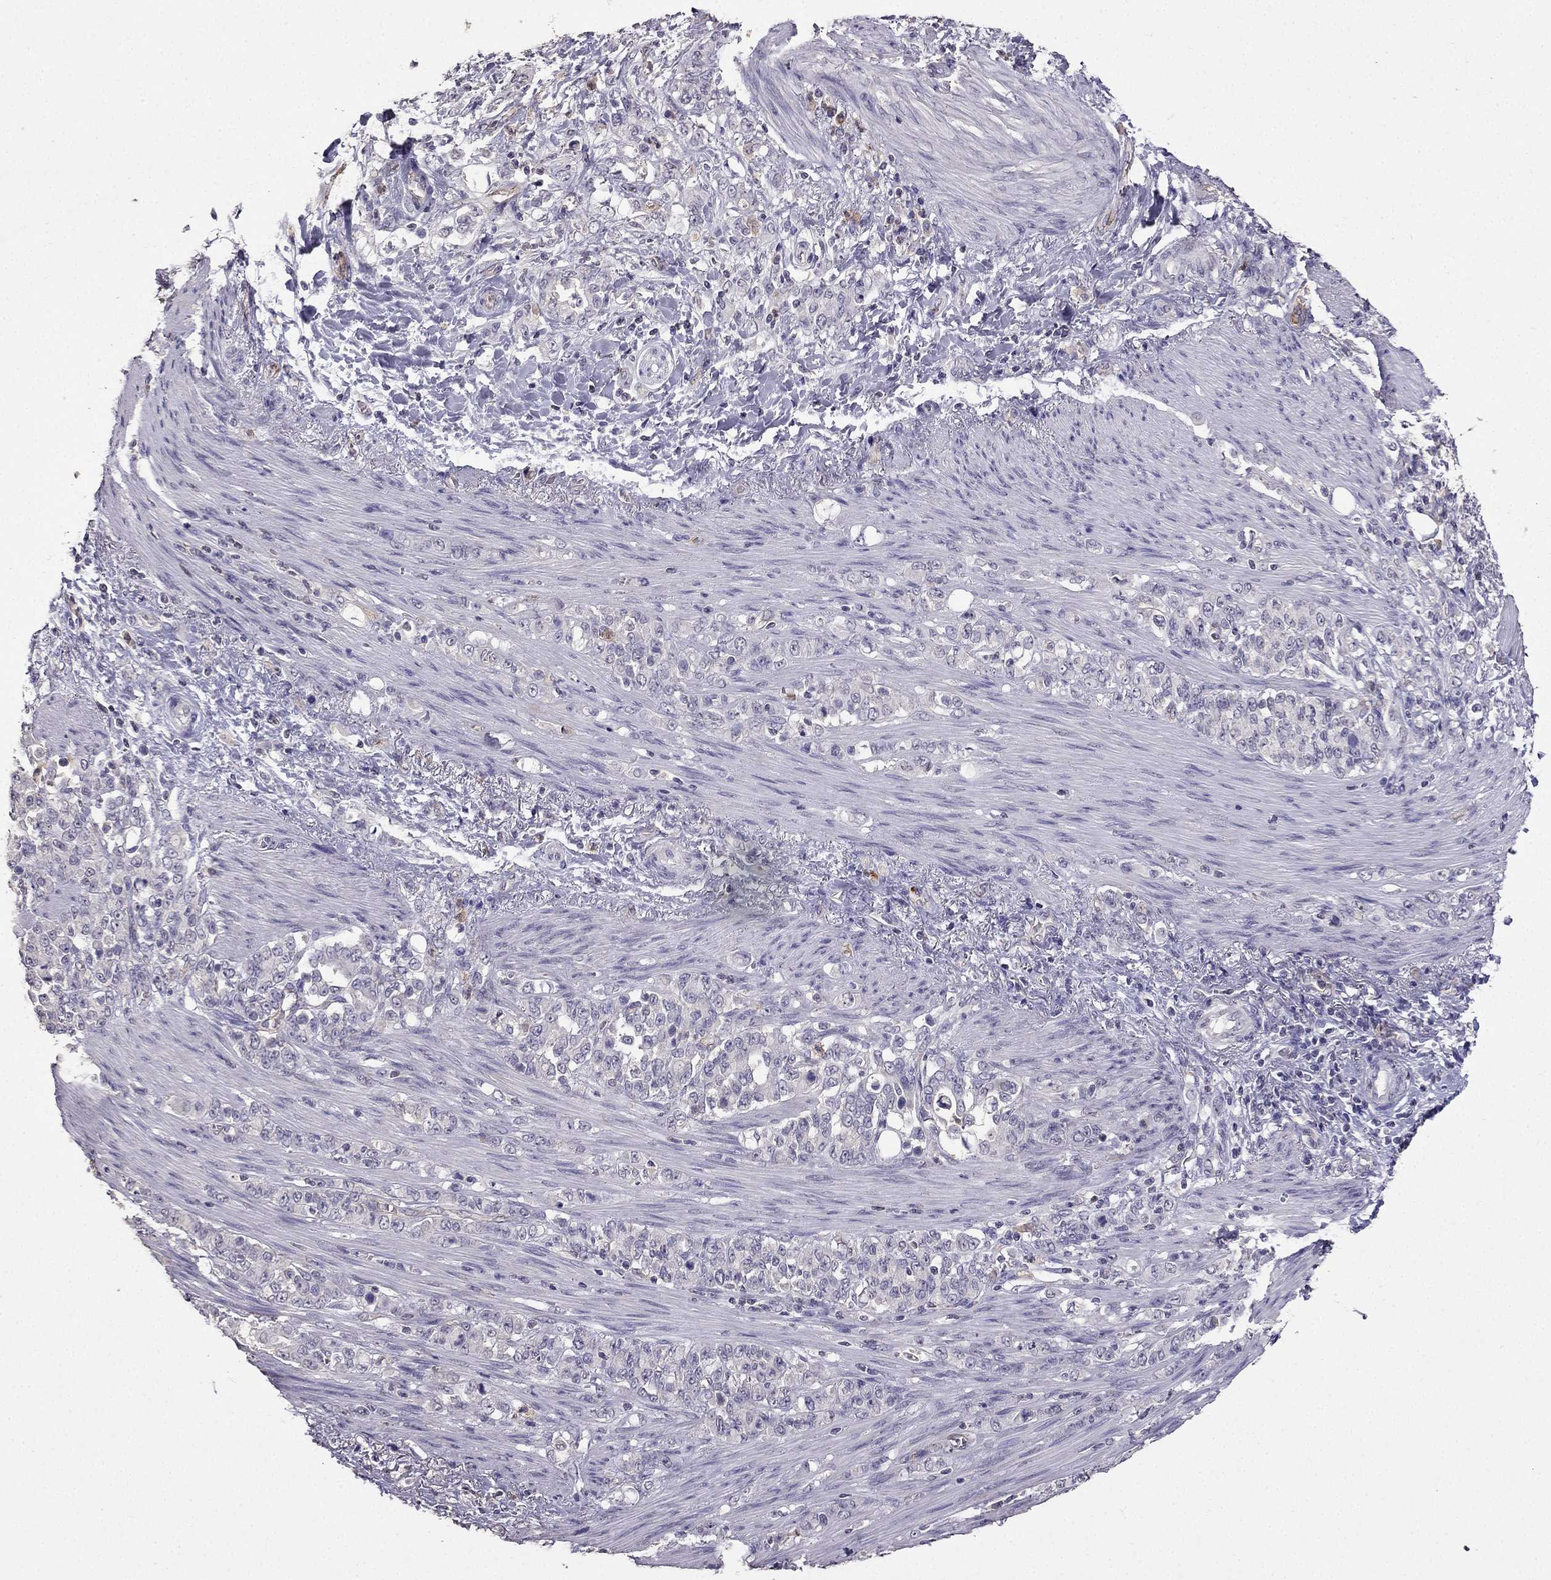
{"staining": {"intensity": "negative", "quantity": "none", "location": "none"}, "tissue": "stomach cancer", "cell_type": "Tumor cells", "image_type": "cancer", "snomed": [{"axis": "morphology", "description": "Adenocarcinoma, NOS"}, {"axis": "topography", "description": "Stomach"}], "caption": "Immunohistochemistry (IHC) micrograph of neoplastic tissue: stomach cancer stained with DAB (3,3'-diaminobenzidine) exhibits no significant protein staining in tumor cells.", "gene": "RFLNB", "patient": {"sex": "female", "age": 79}}